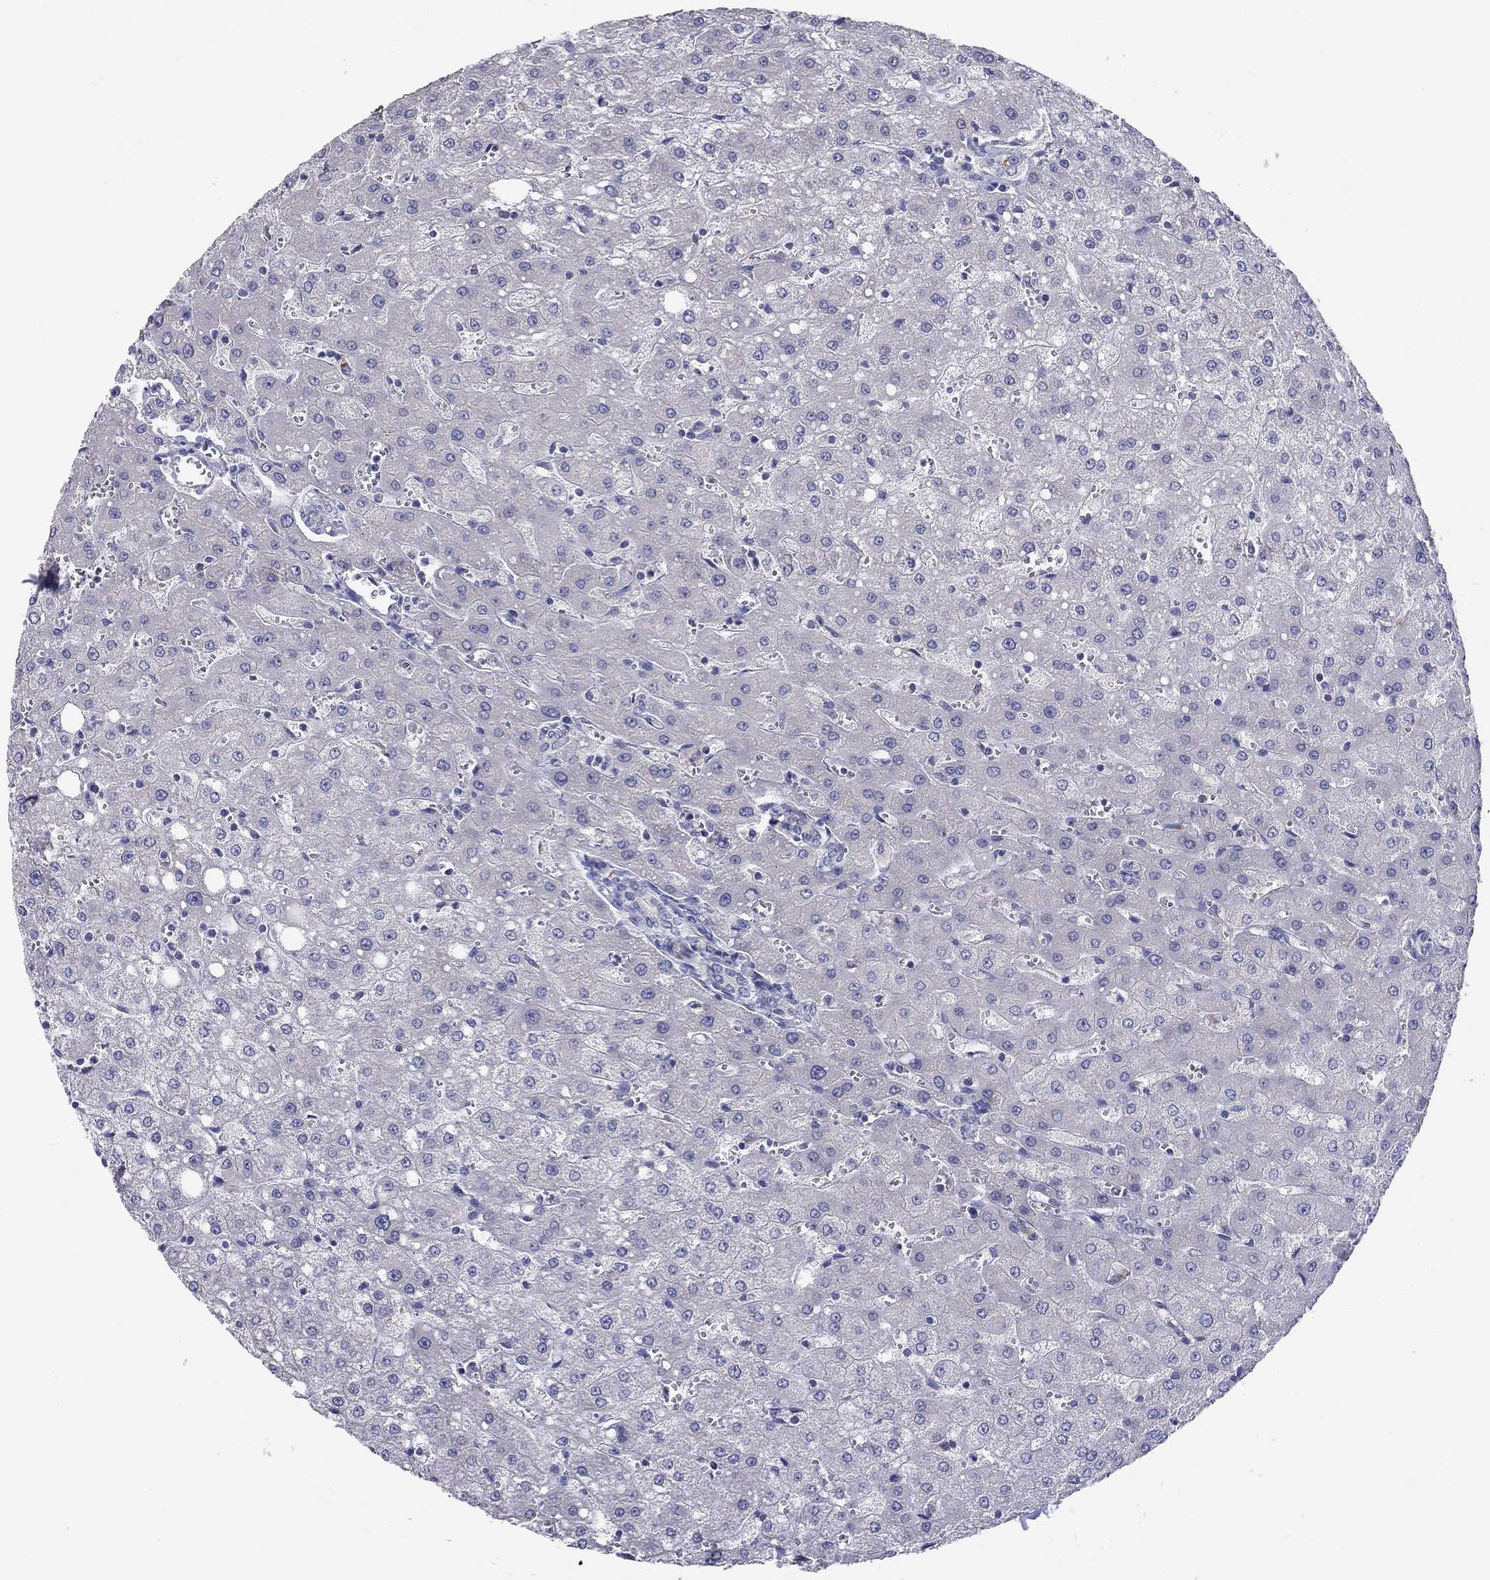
{"staining": {"intensity": "negative", "quantity": "none", "location": "none"}, "tissue": "liver", "cell_type": "Cholangiocytes", "image_type": "normal", "snomed": [{"axis": "morphology", "description": "Normal tissue, NOS"}, {"axis": "topography", "description": "Liver"}], "caption": "Immunohistochemistry histopathology image of benign liver: human liver stained with DAB (3,3'-diaminobenzidine) reveals no significant protein staining in cholangiocytes.", "gene": "ERMP1", "patient": {"sex": "female", "age": 53}}